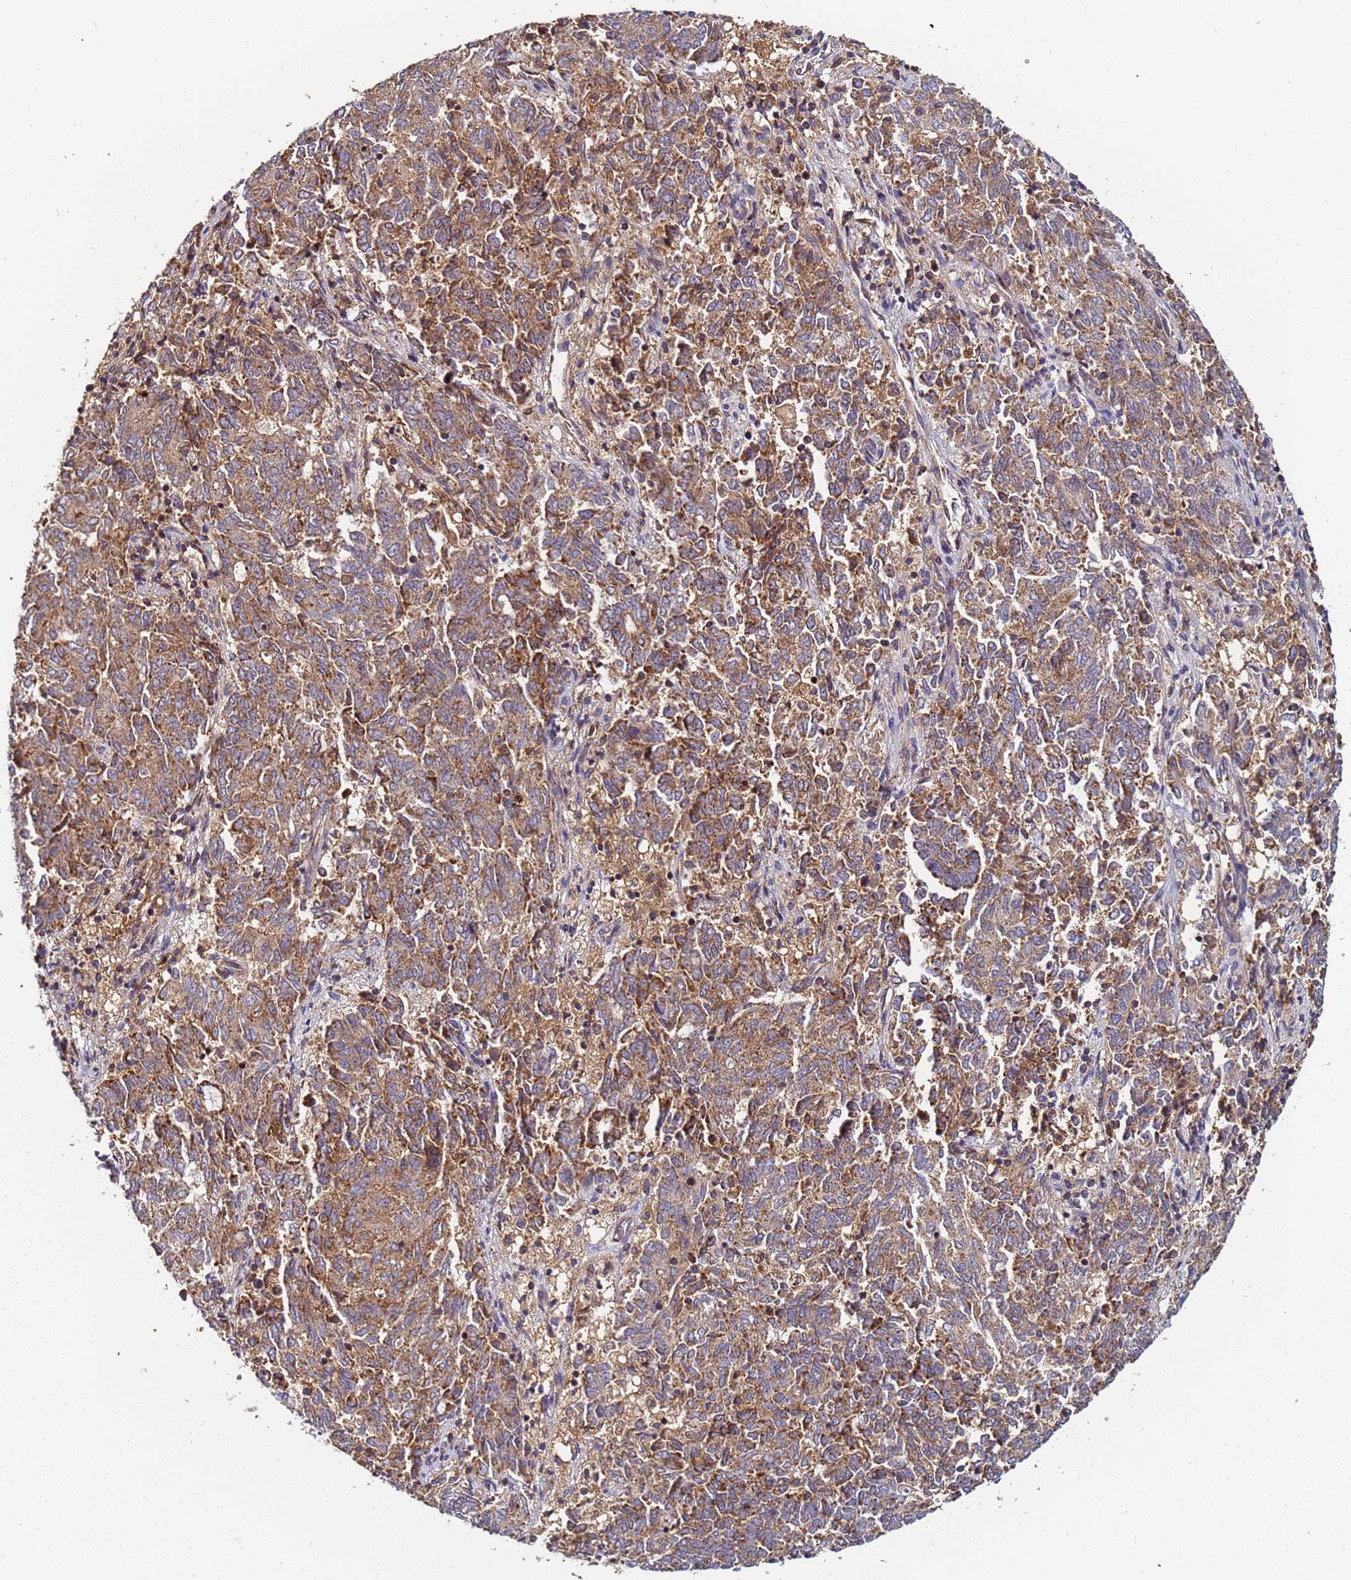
{"staining": {"intensity": "moderate", "quantity": ">75%", "location": "cytoplasmic/membranous"}, "tissue": "endometrial cancer", "cell_type": "Tumor cells", "image_type": "cancer", "snomed": [{"axis": "morphology", "description": "Adenocarcinoma, NOS"}, {"axis": "topography", "description": "Endometrium"}], "caption": "Tumor cells reveal medium levels of moderate cytoplasmic/membranous positivity in about >75% of cells in human endometrial cancer (adenocarcinoma).", "gene": "CCDC127", "patient": {"sex": "female", "age": 80}}